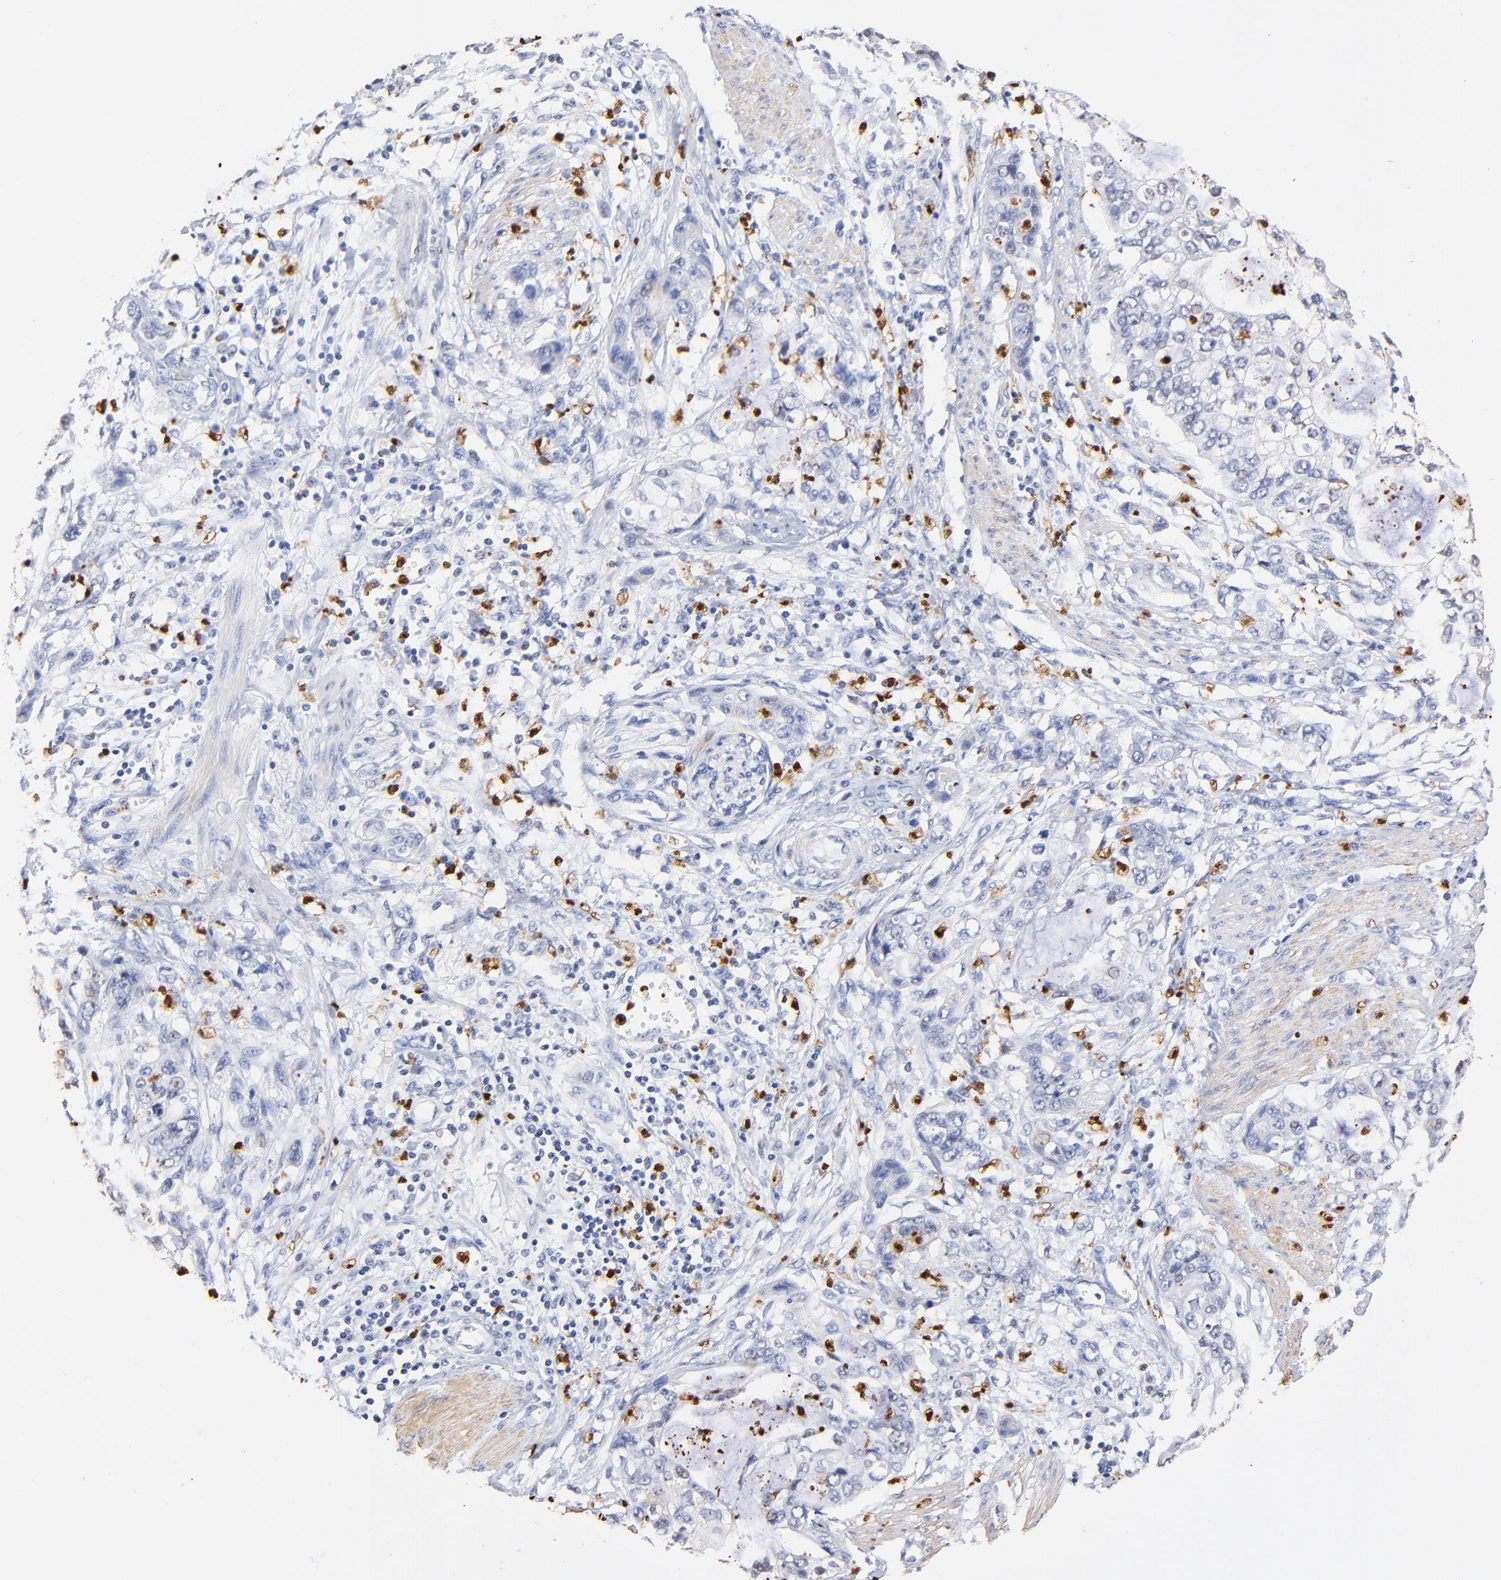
{"staining": {"intensity": "negative", "quantity": "none", "location": "none"}, "tissue": "stomach cancer", "cell_type": "Tumor cells", "image_type": "cancer", "snomed": [{"axis": "morphology", "description": "Adenocarcinoma, NOS"}, {"axis": "topography", "description": "Stomach, upper"}], "caption": "High power microscopy photomicrograph of an immunohistochemistry image of adenocarcinoma (stomach), revealing no significant staining in tumor cells.", "gene": "BBOF1", "patient": {"sex": "female", "age": 52}}